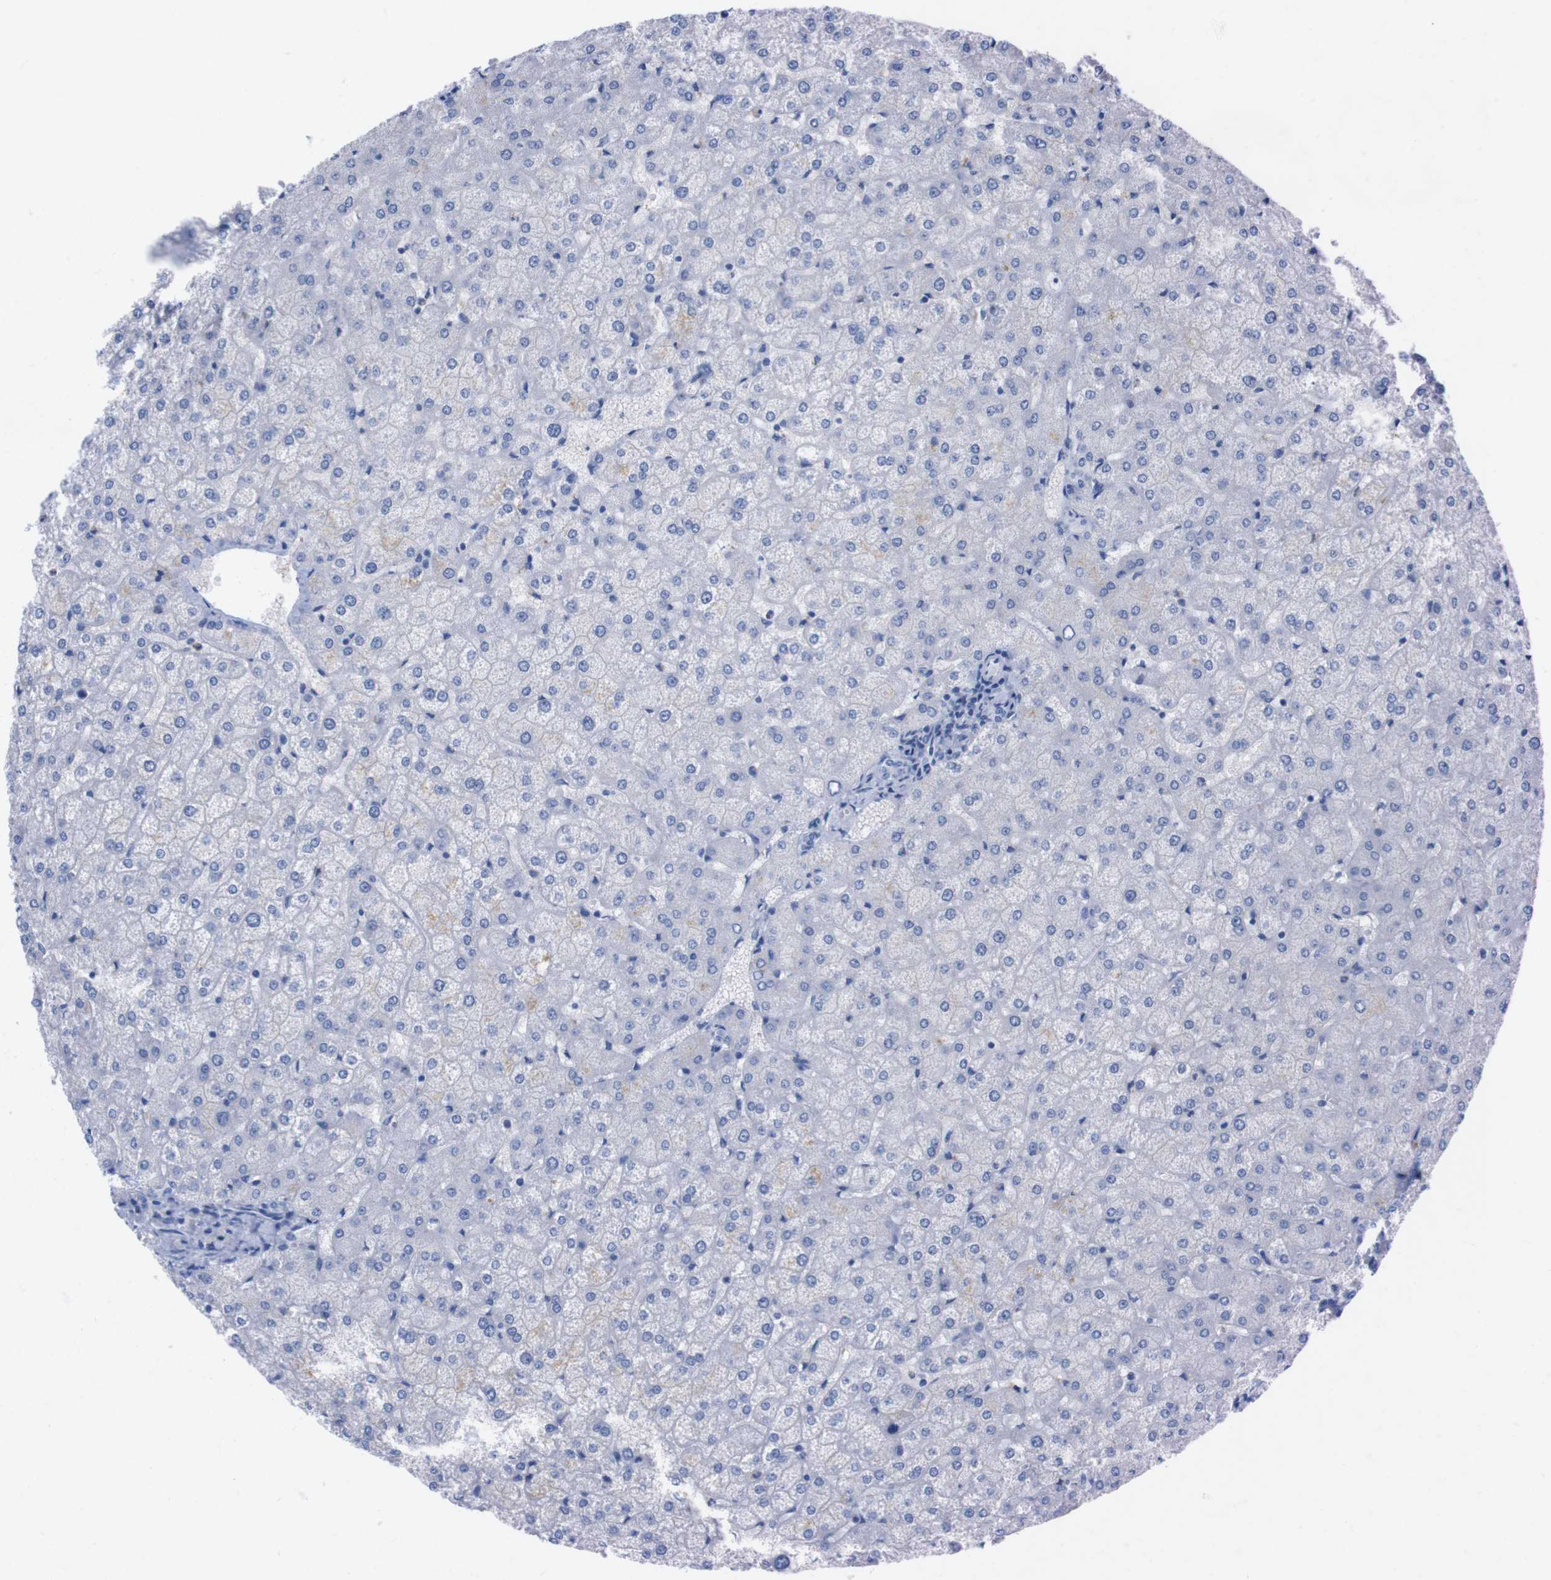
{"staining": {"intensity": "negative", "quantity": "none", "location": "none"}, "tissue": "liver", "cell_type": "Cholangiocytes", "image_type": "normal", "snomed": [{"axis": "morphology", "description": "Normal tissue, NOS"}, {"axis": "topography", "description": "Liver"}], "caption": "High power microscopy histopathology image of an IHC photomicrograph of benign liver, revealing no significant positivity in cholangiocytes.", "gene": "TMEM243", "patient": {"sex": "female", "age": 32}}